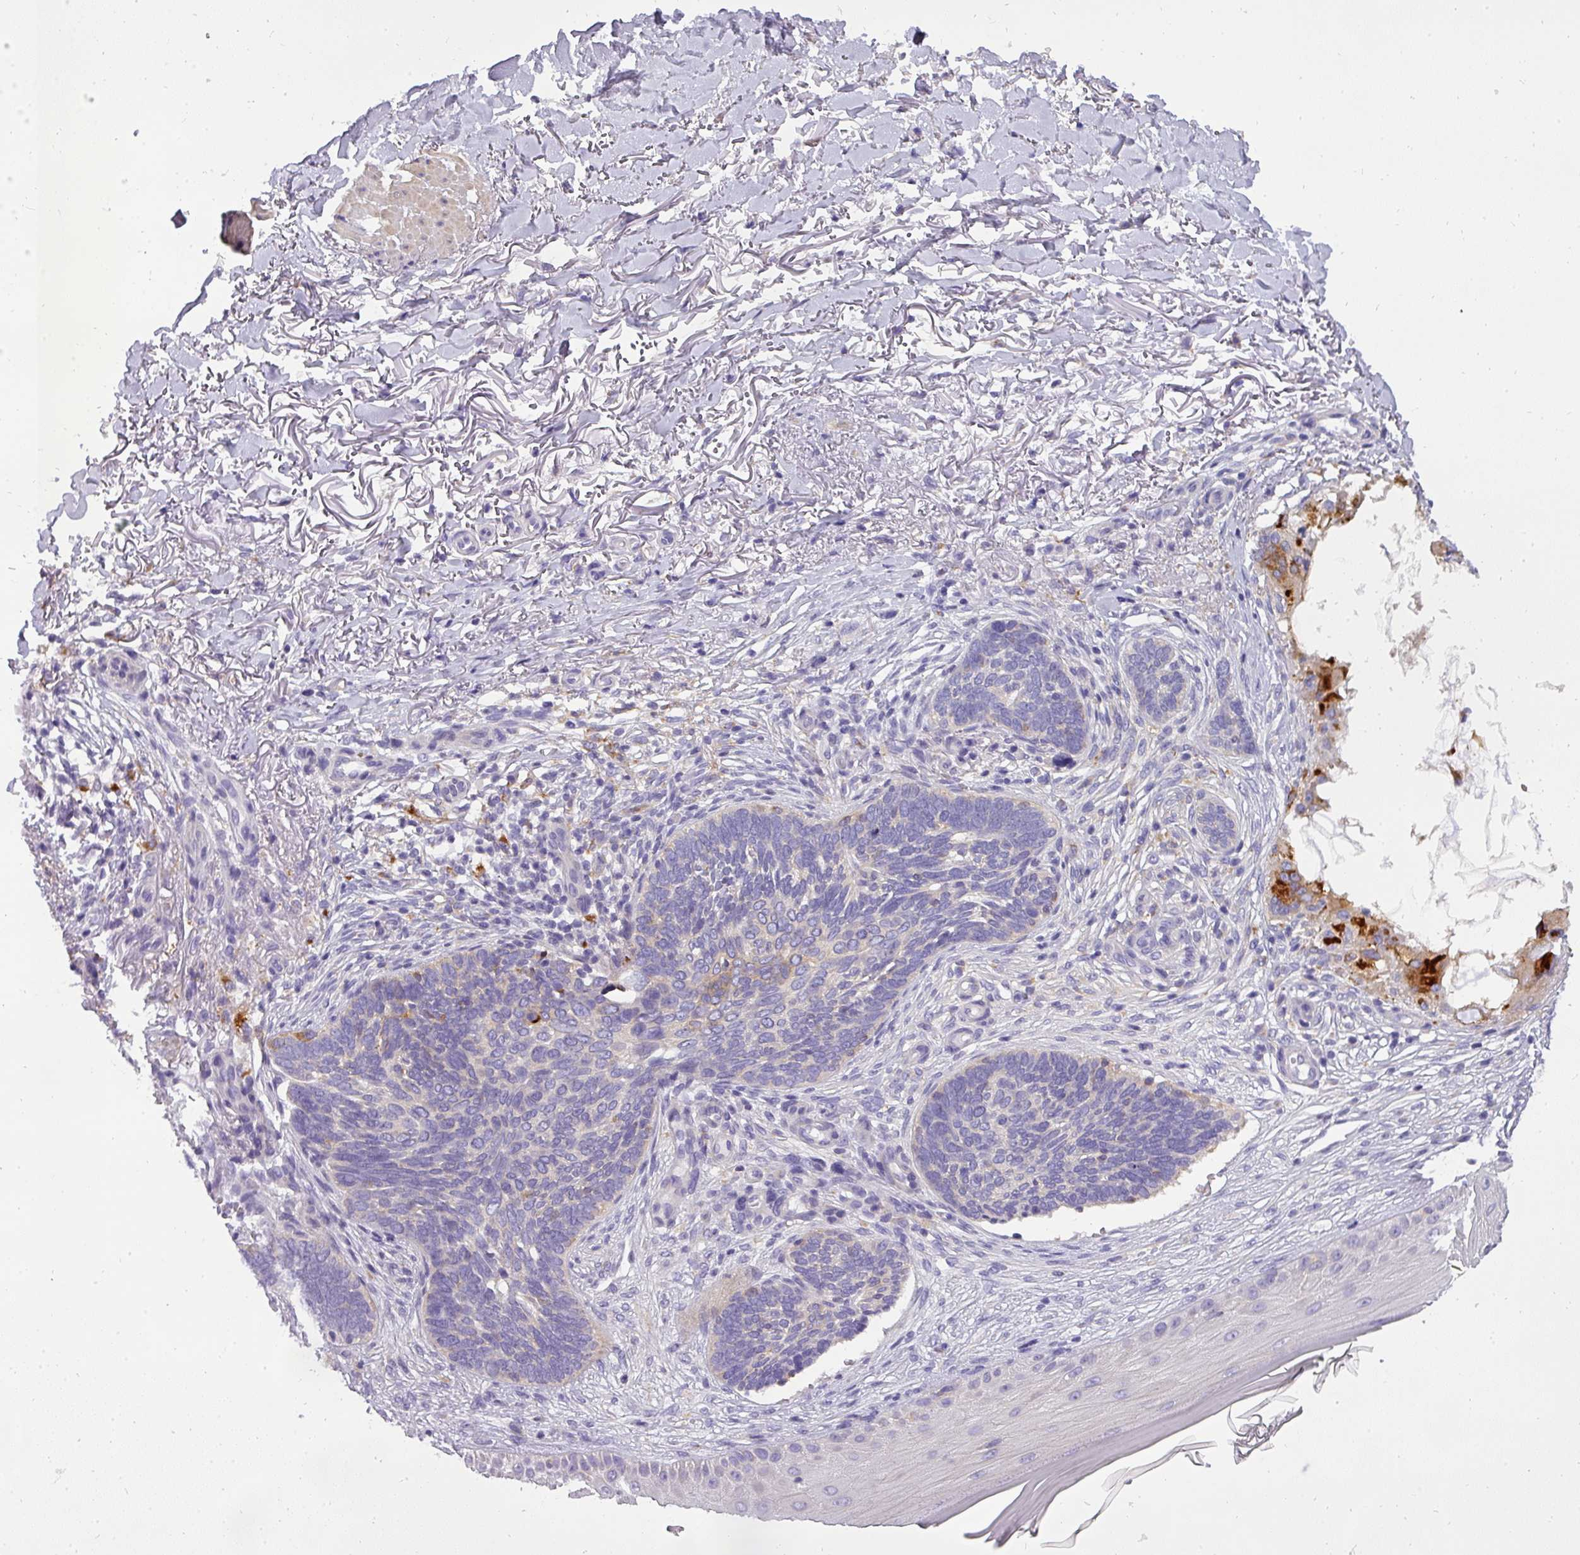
{"staining": {"intensity": "moderate", "quantity": "<25%", "location": "cytoplasmic/membranous"}, "tissue": "skin cancer", "cell_type": "Tumor cells", "image_type": "cancer", "snomed": [{"axis": "morphology", "description": "Normal tissue, NOS"}, {"axis": "morphology", "description": "Basal cell carcinoma"}, {"axis": "topography", "description": "Skin"}], "caption": "Protein staining by immunohistochemistry (IHC) reveals moderate cytoplasmic/membranous staining in about <25% of tumor cells in skin basal cell carcinoma.", "gene": "ATP6V1D", "patient": {"sex": "female", "age": 67}}